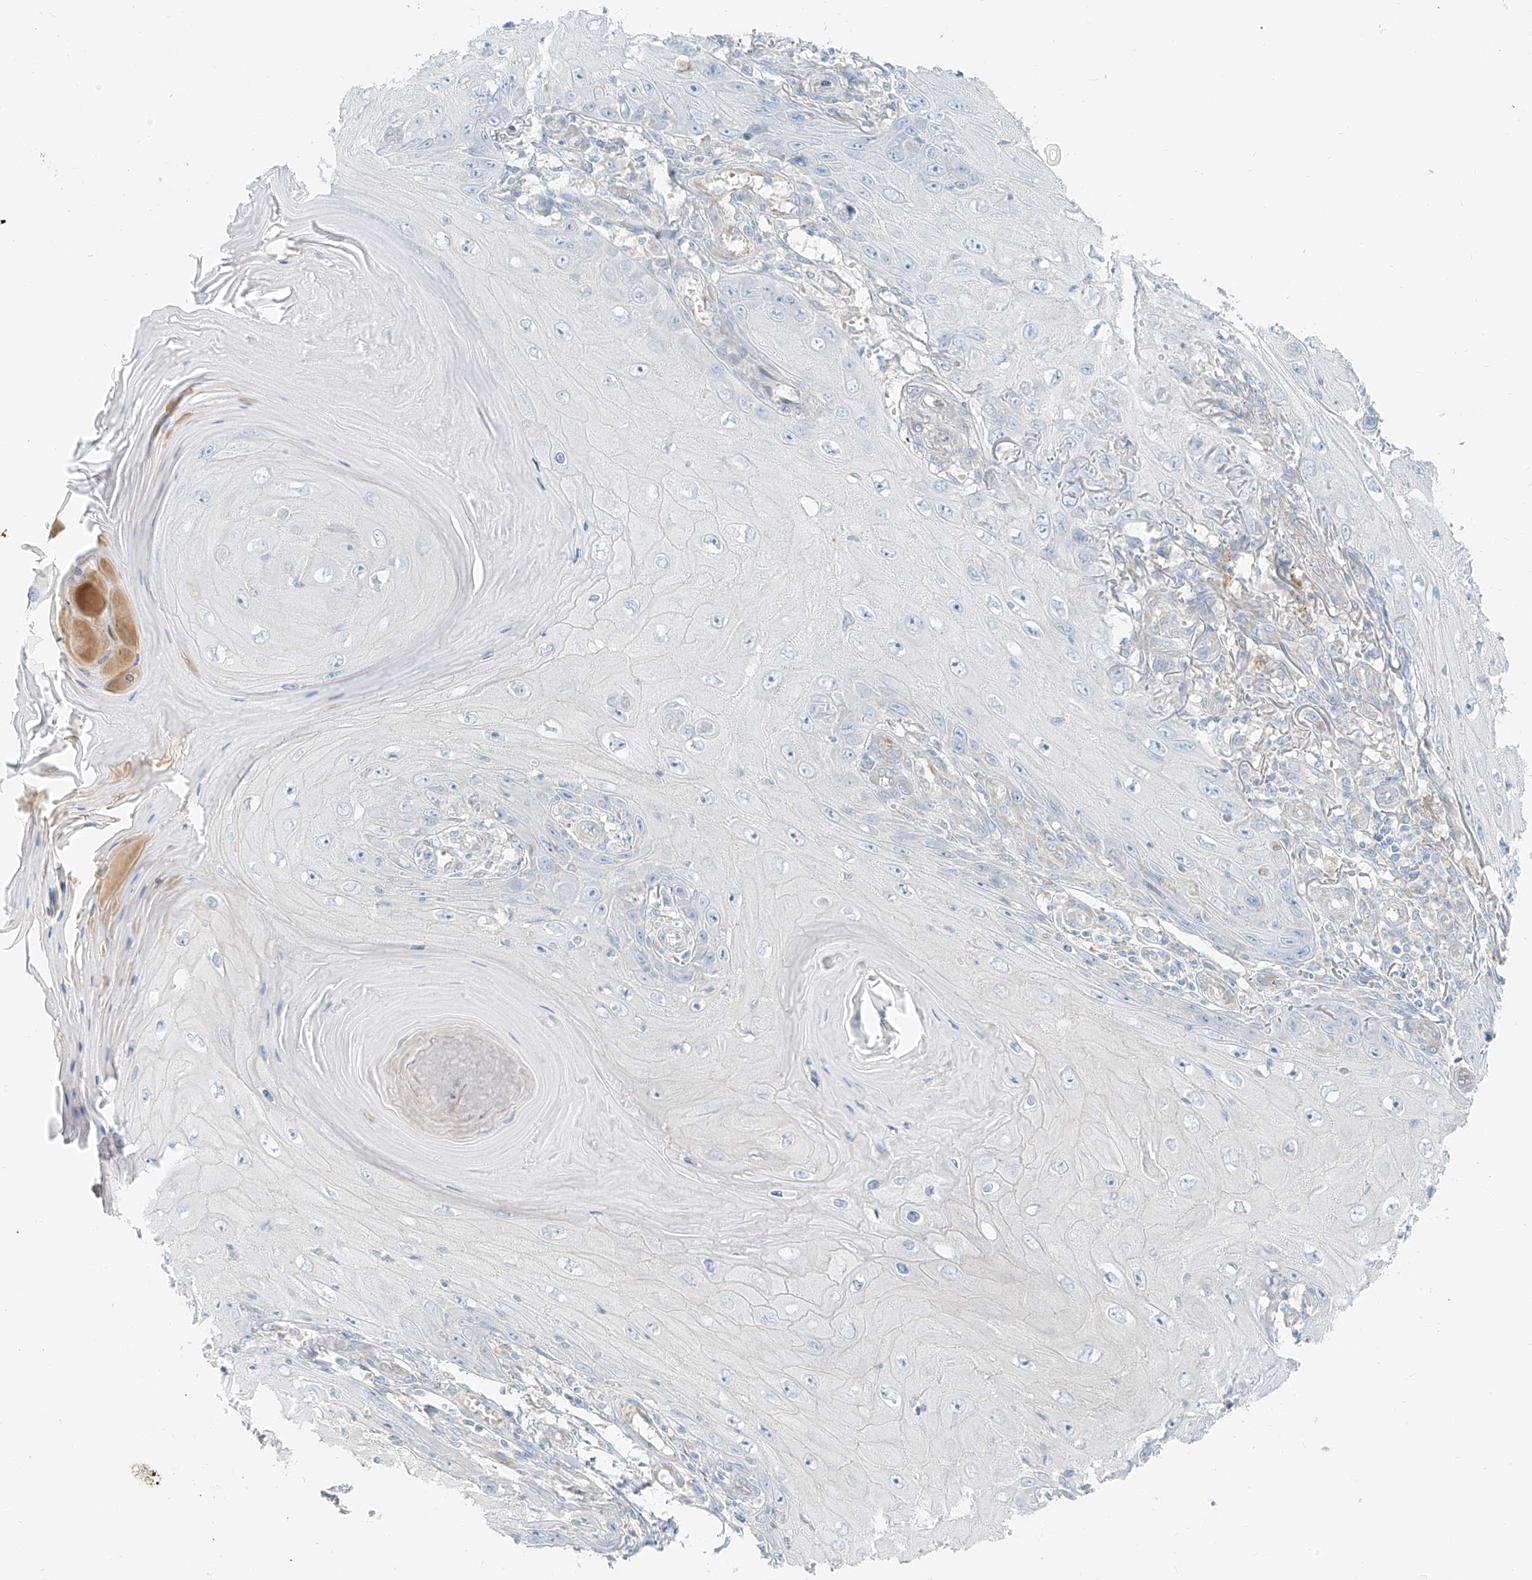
{"staining": {"intensity": "negative", "quantity": "none", "location": "none"}, "tissue": "skin cancer", "cell_type": "Tumor cells", "image_type": "cancer", "snomed": [{"axis": "morphology", "description": "Squamous cell carcinoma, NOS"}, {"axis": "topography", "description": "Skin"}], "caption": "This is a photomicrograph of immunohistochemistry (IHC) staining of squamous cell carcinoma (skin), which shows no expression in tumor cells.", "gene": "FSTL1", "patient": {"sex": "female", "age": 73}}